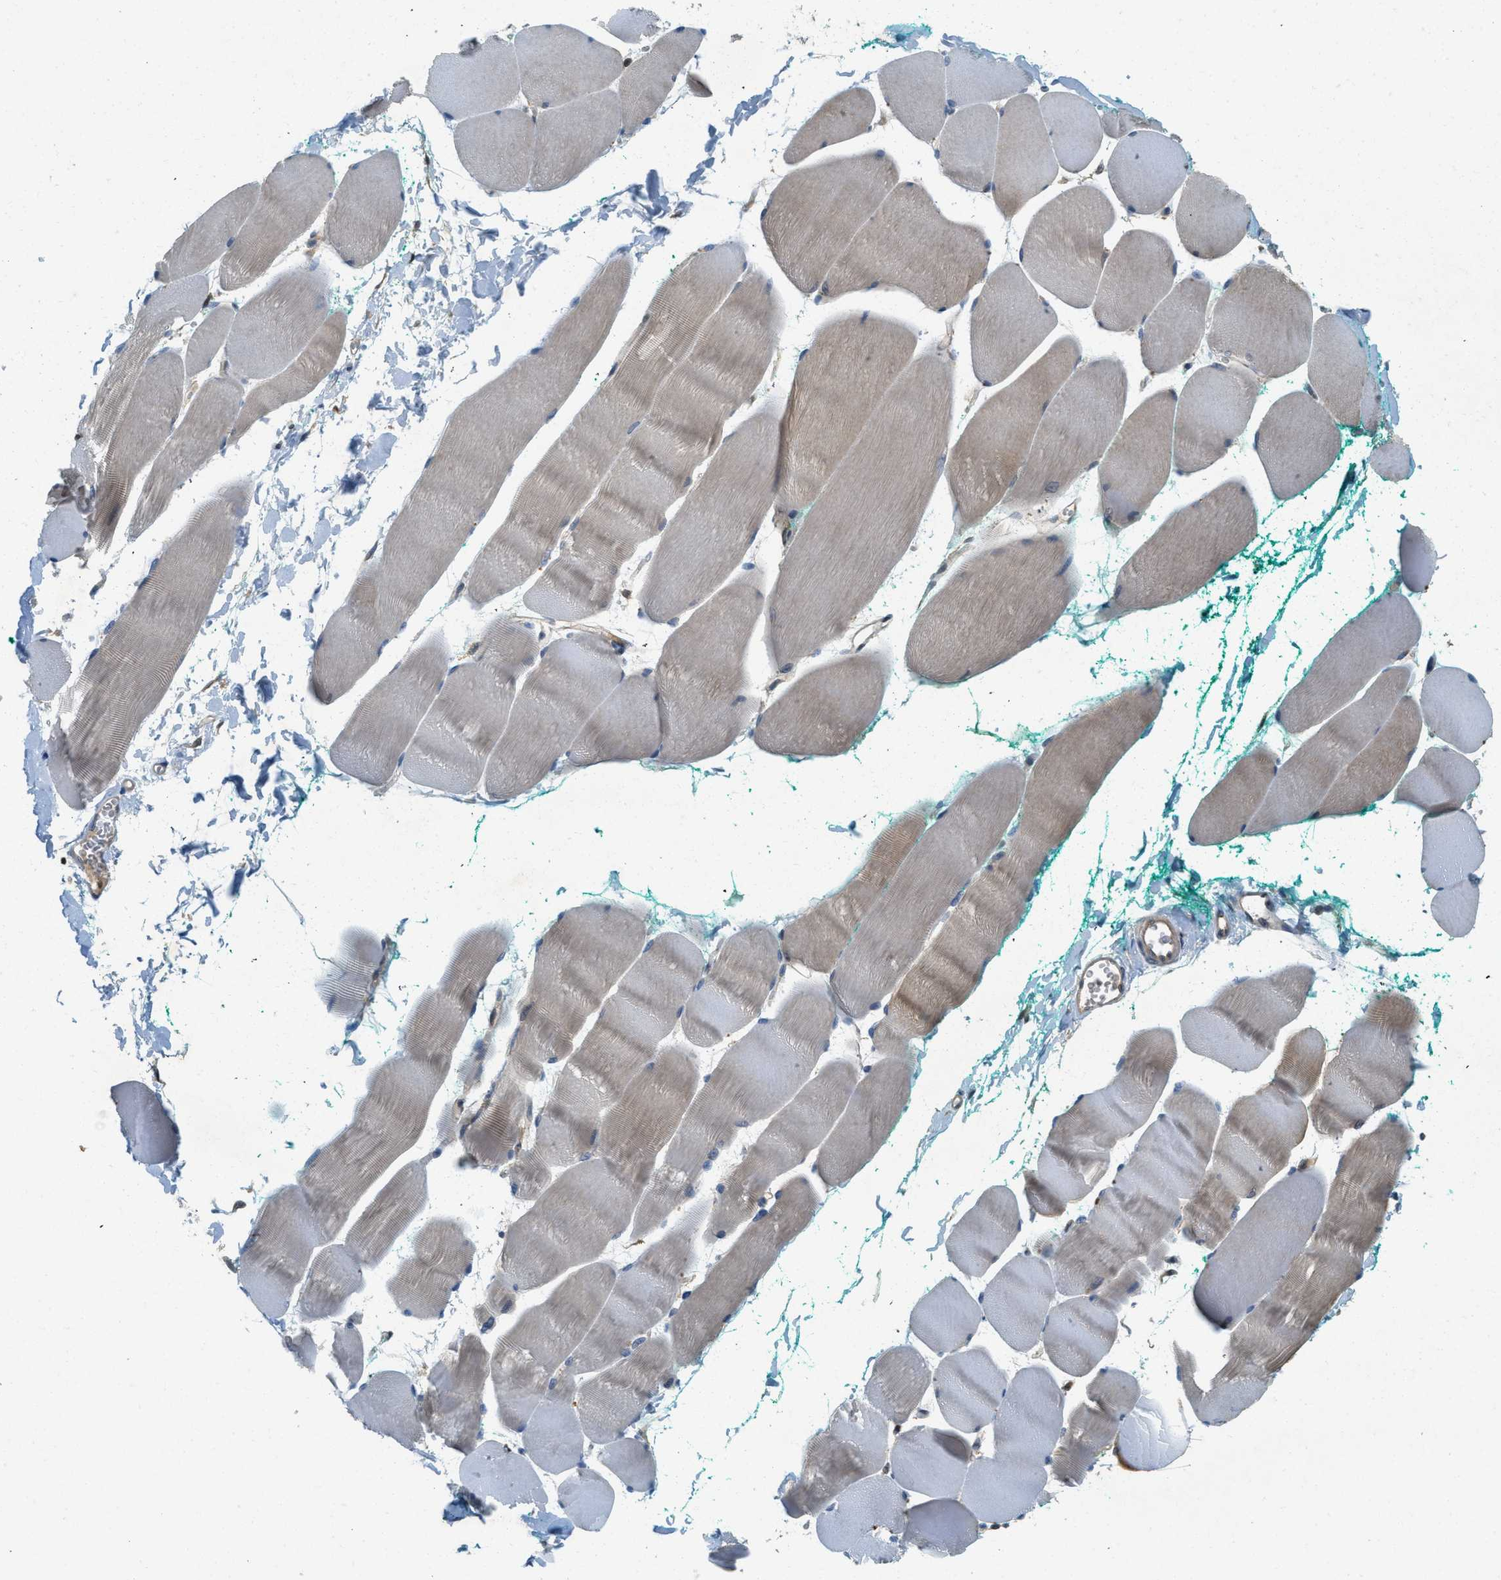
{"staining": {"intensity": "weak", "quantity": "<25%", "location": "cytoplasmic/membranous"}, "tissue": "skeletal muscle", "cell_type": "Myocytes", "image_type": "normal", "snomed": [{"axis": "morphology", "description": "Normal tissue, NOS"}, {"axis": "morphology", "description": "Squamous cell carcinoma, NOS"}, {"axis": "topography", "description": "Skeletal muscle"}], "caption": "Immunohistochemical staining of unremarkable skeletal muscle reveals no significant staining in myocytes.", "gene": "GMPPB", "patient": {"sex": "male", "age": 51}}